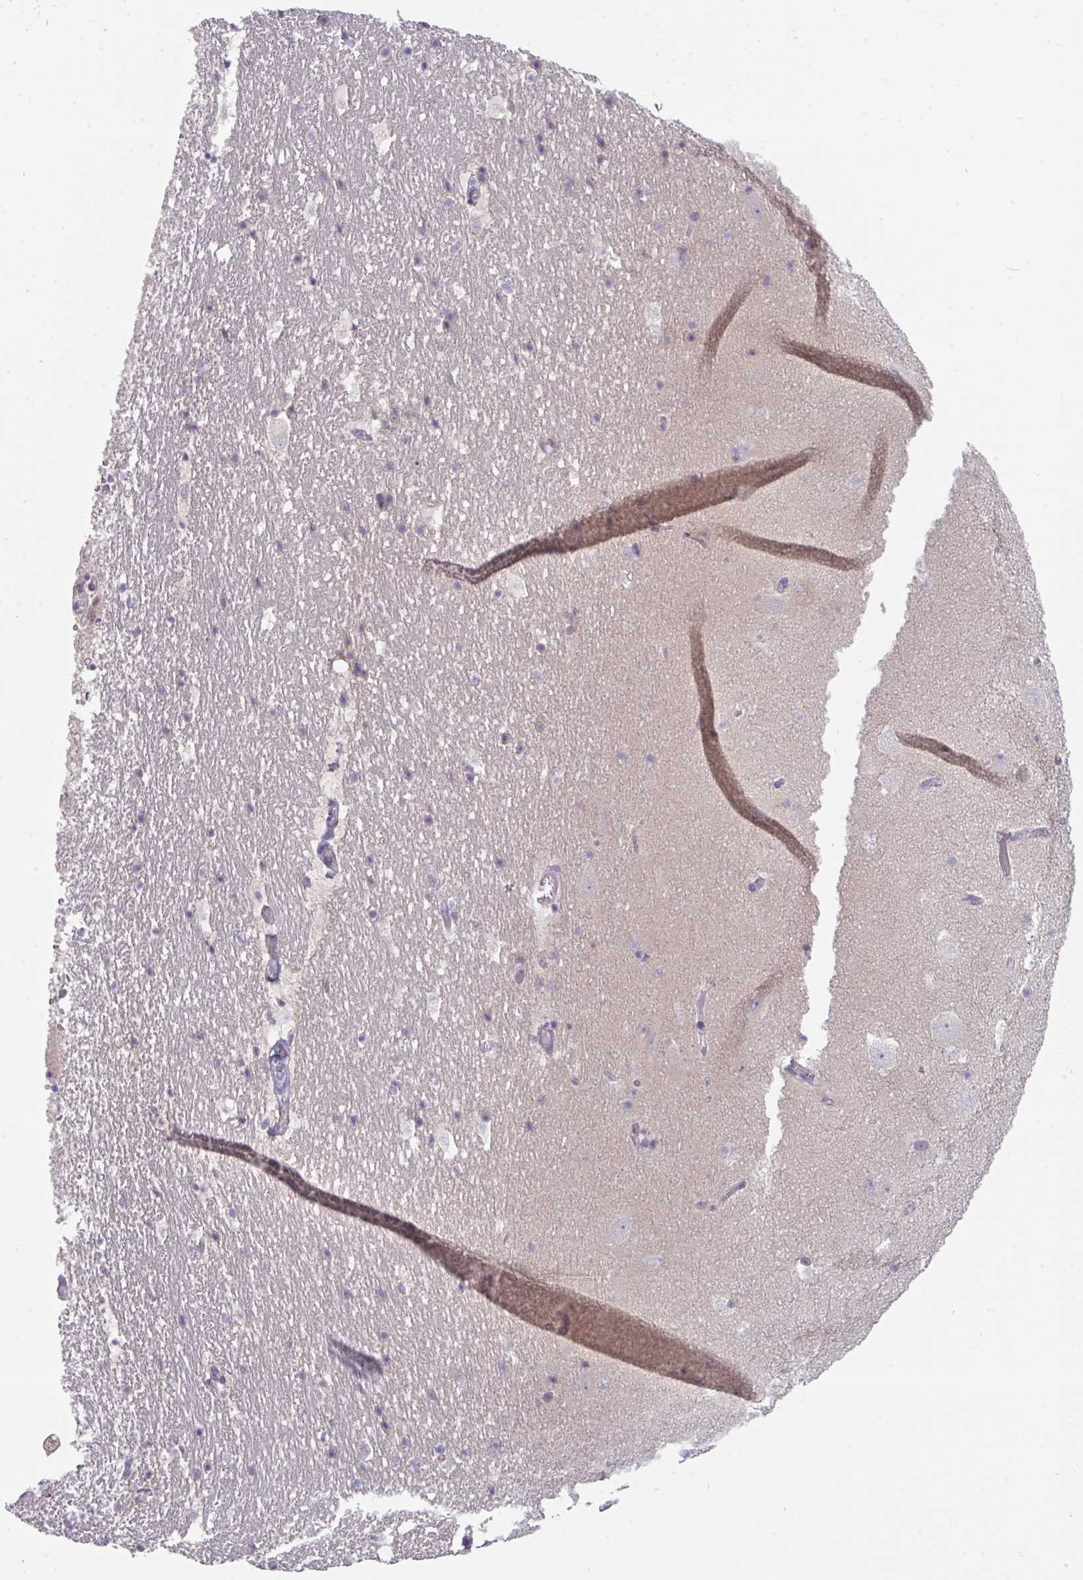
{"staining": {"intensity": "negative", "quantity": "none", "location": "none"}, "tissue": "hippocampus", "cell_type": "Glial cells", "image_type": "normal", "snomed": [{"axis": "morphology", "description": "Normal tissue, NOS"}, {"axis": "topography", "description": "Hippocampus"}], "caption": "Human hippocampus stained for a protein using IHC reveals no staining in glial cells.", "gene": "HGFAC", "patient": {"sex": "female", "age": 42}}